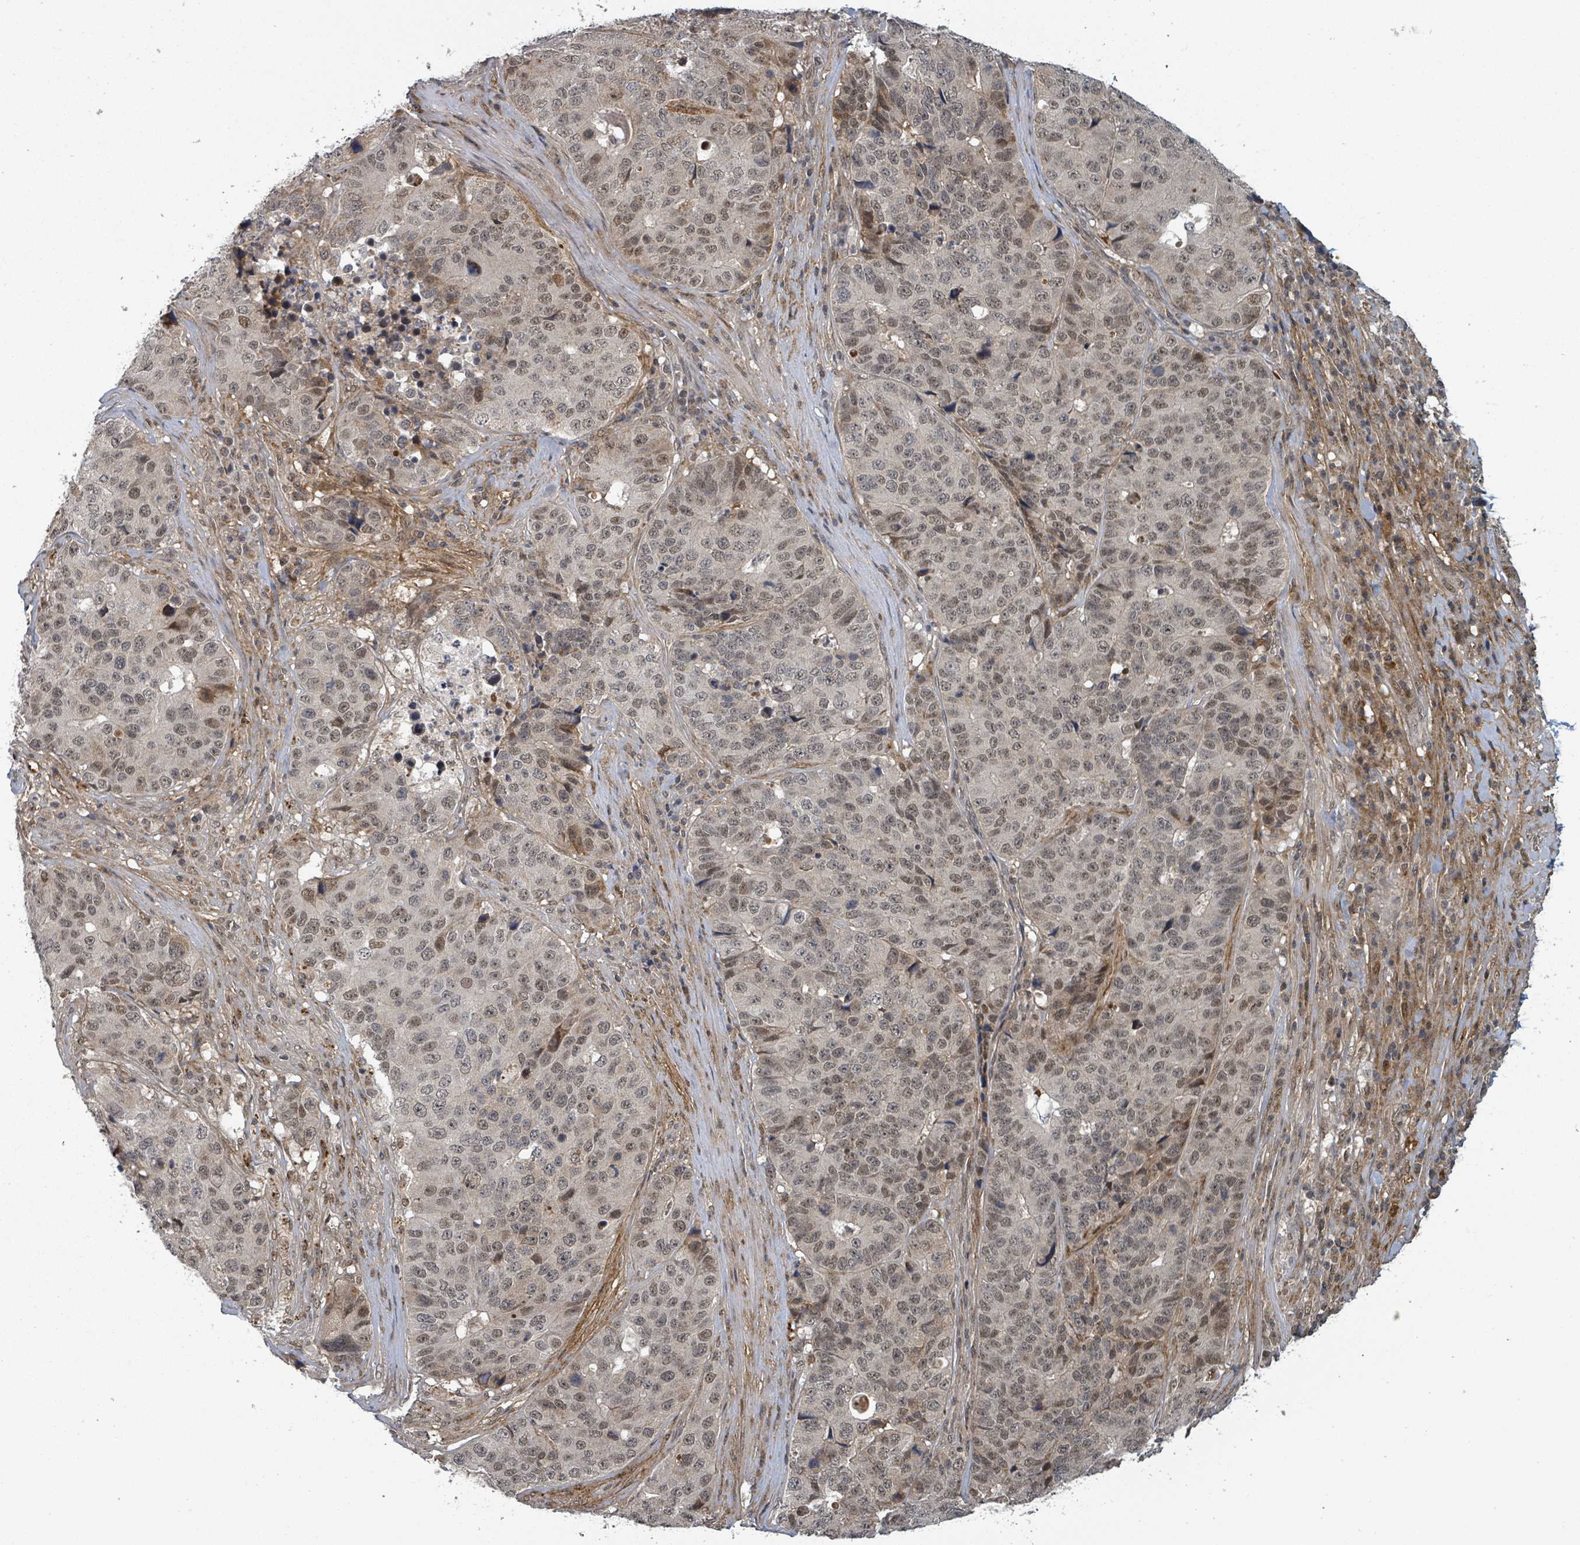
{"staining": {"intensity": "moderate", "quantity": "25%-75%", "location": "nuclear"}, "tissue": "stomach cancer", "cell_type": "Tumor cells", "image_type": "cancer", "snomed": [{"axis": "morphology", "description": "Adenocarcinoma, NOS"}, {"axis": "topography", "description": "Stomach"}], "caption": "About 25%-75% of tumor cells in stomach cancer (adenocarcinoma) reveal moderate nuclear protein staining as visualized by brown immunohistochemical staining.", "gene": "GTF3C1", "patient": {"sex": "male", "age": 71}}